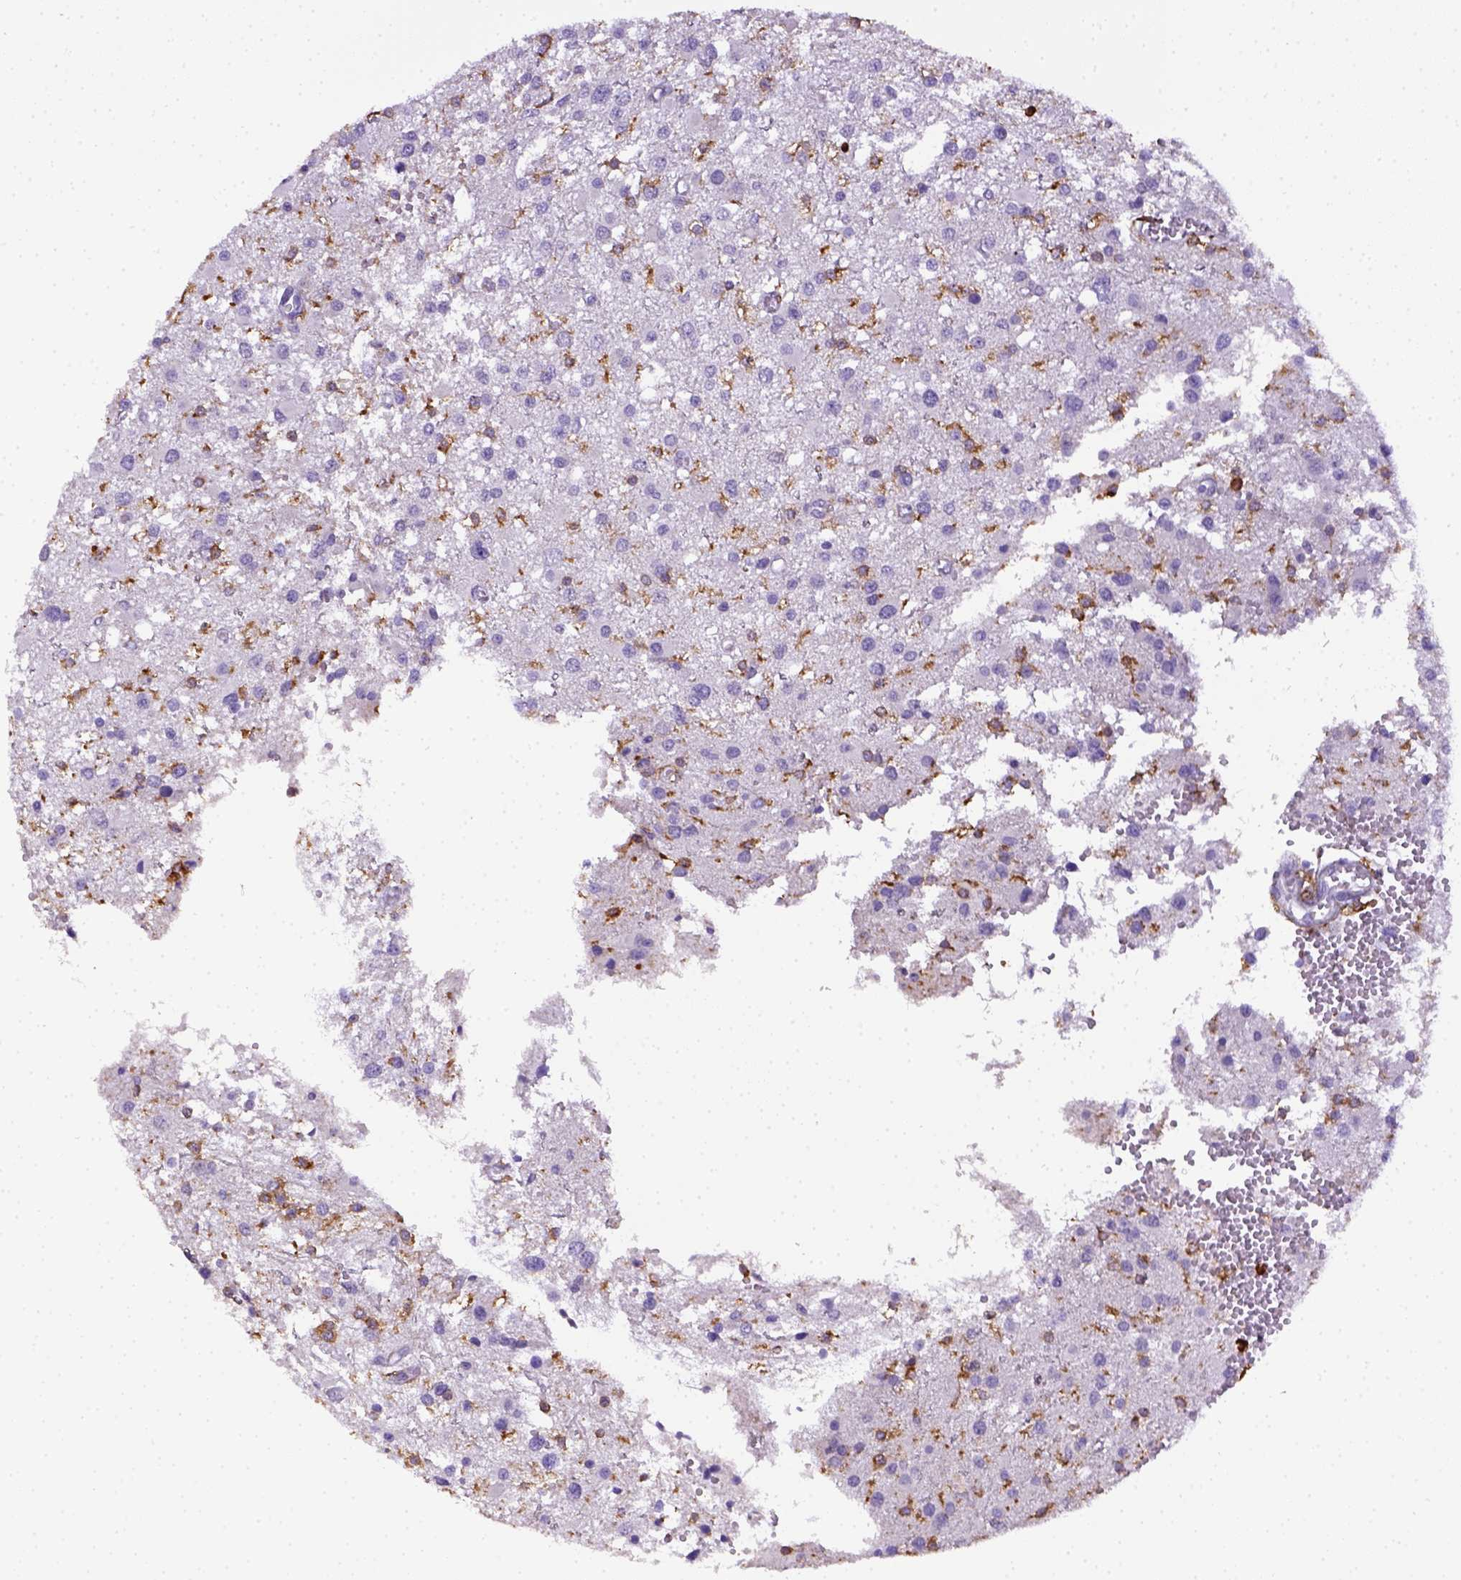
{"staining": {"intensity": "negative", "quantity": "none", "location": "none"}, "tissue": "glioma", "cell_type": "Tumor cells", "image_type": "cancer", "snomed": [{"axis": "morphology", "description": "Glioma, malignant, High grade"}, {"axis": "topography", "description": "Brain"}], "caption": "This is a image of immunohistochemistry staining of glioma, which shows no positivity in tumor cells. The staining was performed using DAB to visualize the protein expression in brown, while the nuclei were stained in blue with hematoxylin (Magnification: 20x).", "gene": "ITGAM", "patient": {"sex": "male", "age": 54}}